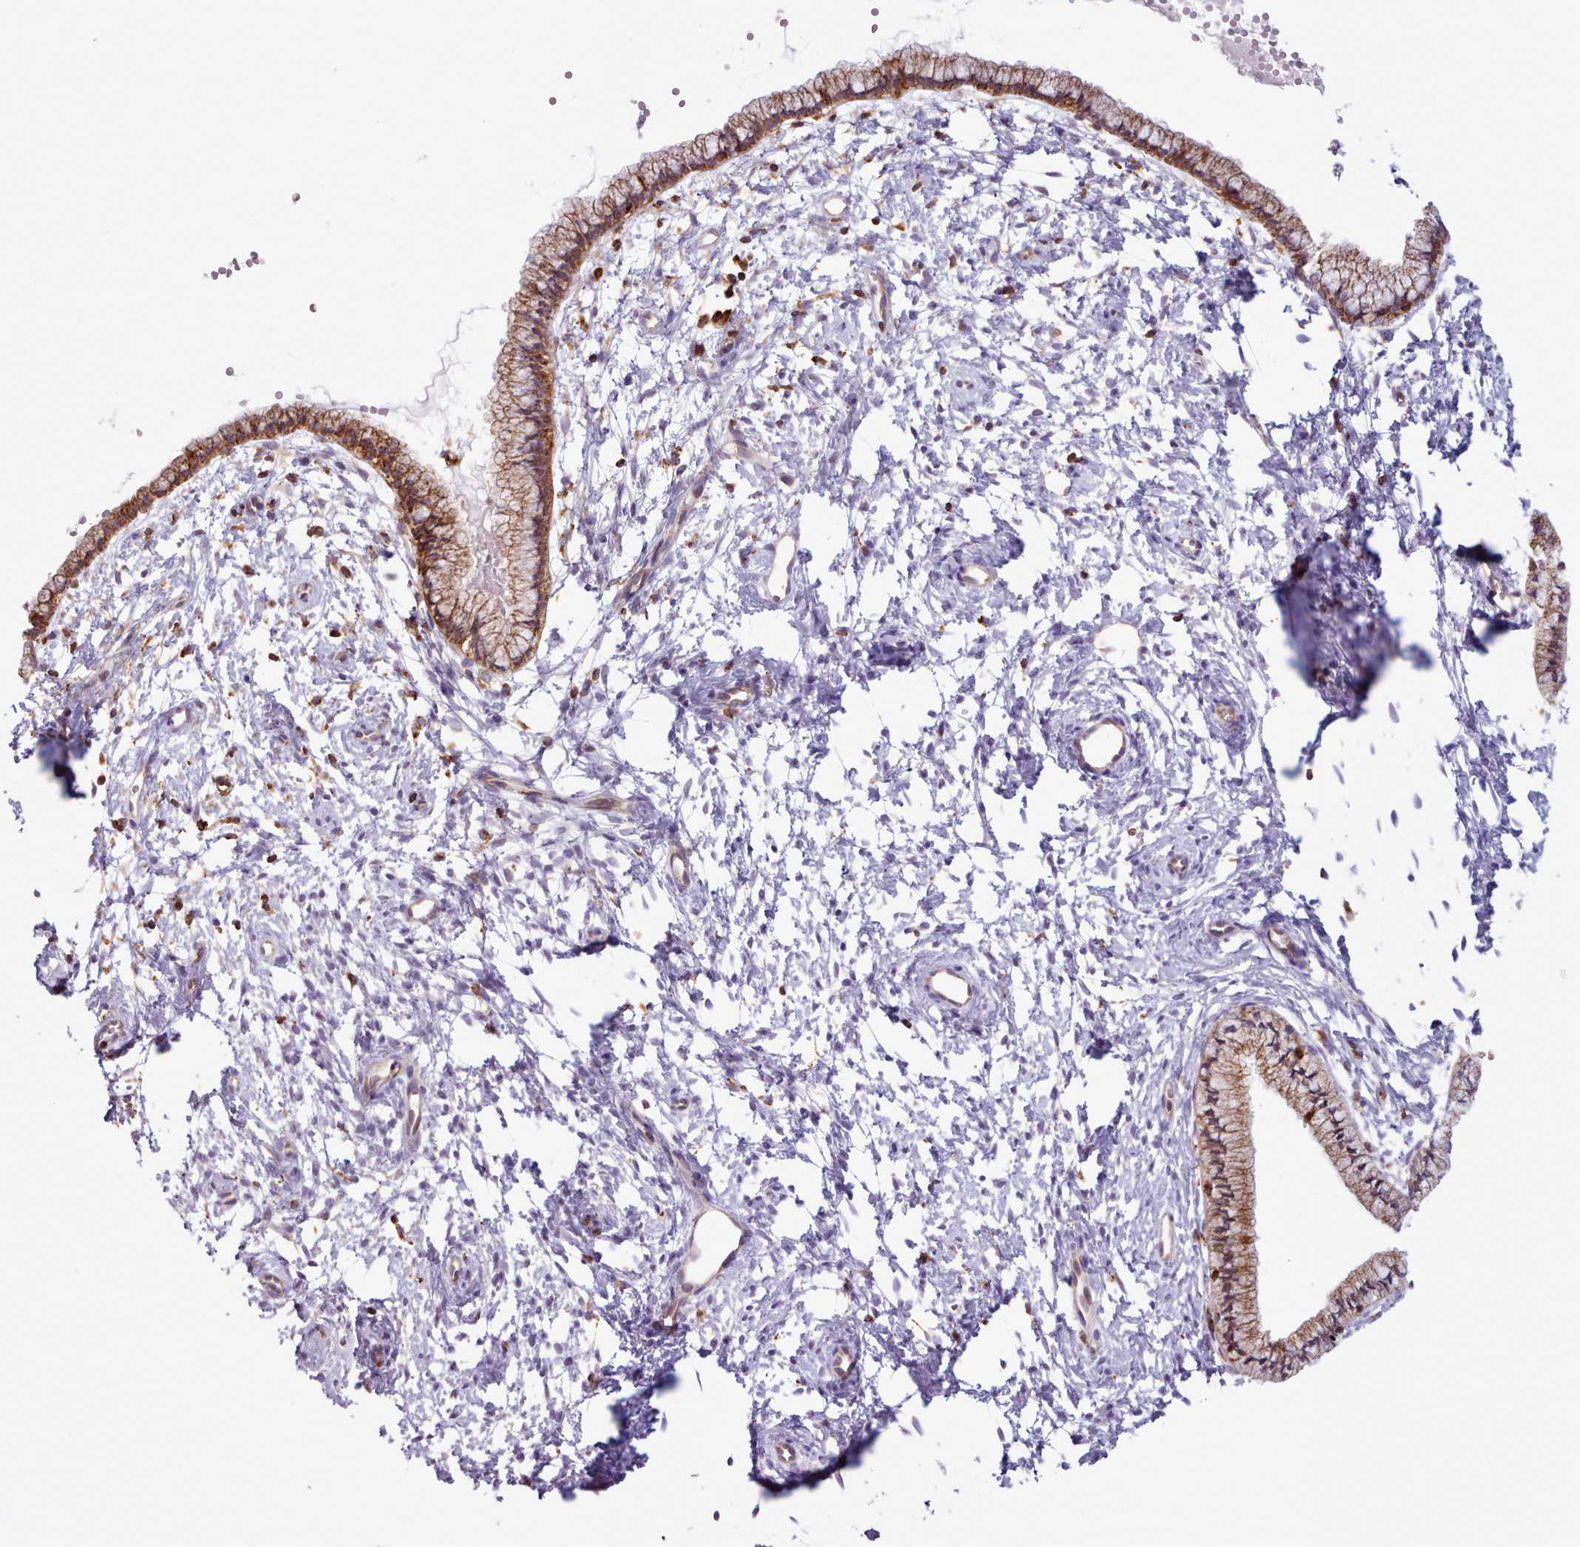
{"staining": {"intensity": "moderate", "quantity": ">75%", "location": "cytoplasmic/membranous"}, "tissue": "cervix", "cell_type": "Glandular cells", "image_type": "normal", "snomed": [{"axis": "morphology", "description": "Normal tissue, NOS"}, {"axis": "topography", "description": "Cervix"}], "caption": "Brown immunohistochemical staining in unremarkable cervix reveals moderate cytoplasmic/membranous staining in about >75% of glandular cells.", "gene": "CRYBG1", "patient": {"sex": "female", "age": 57}}